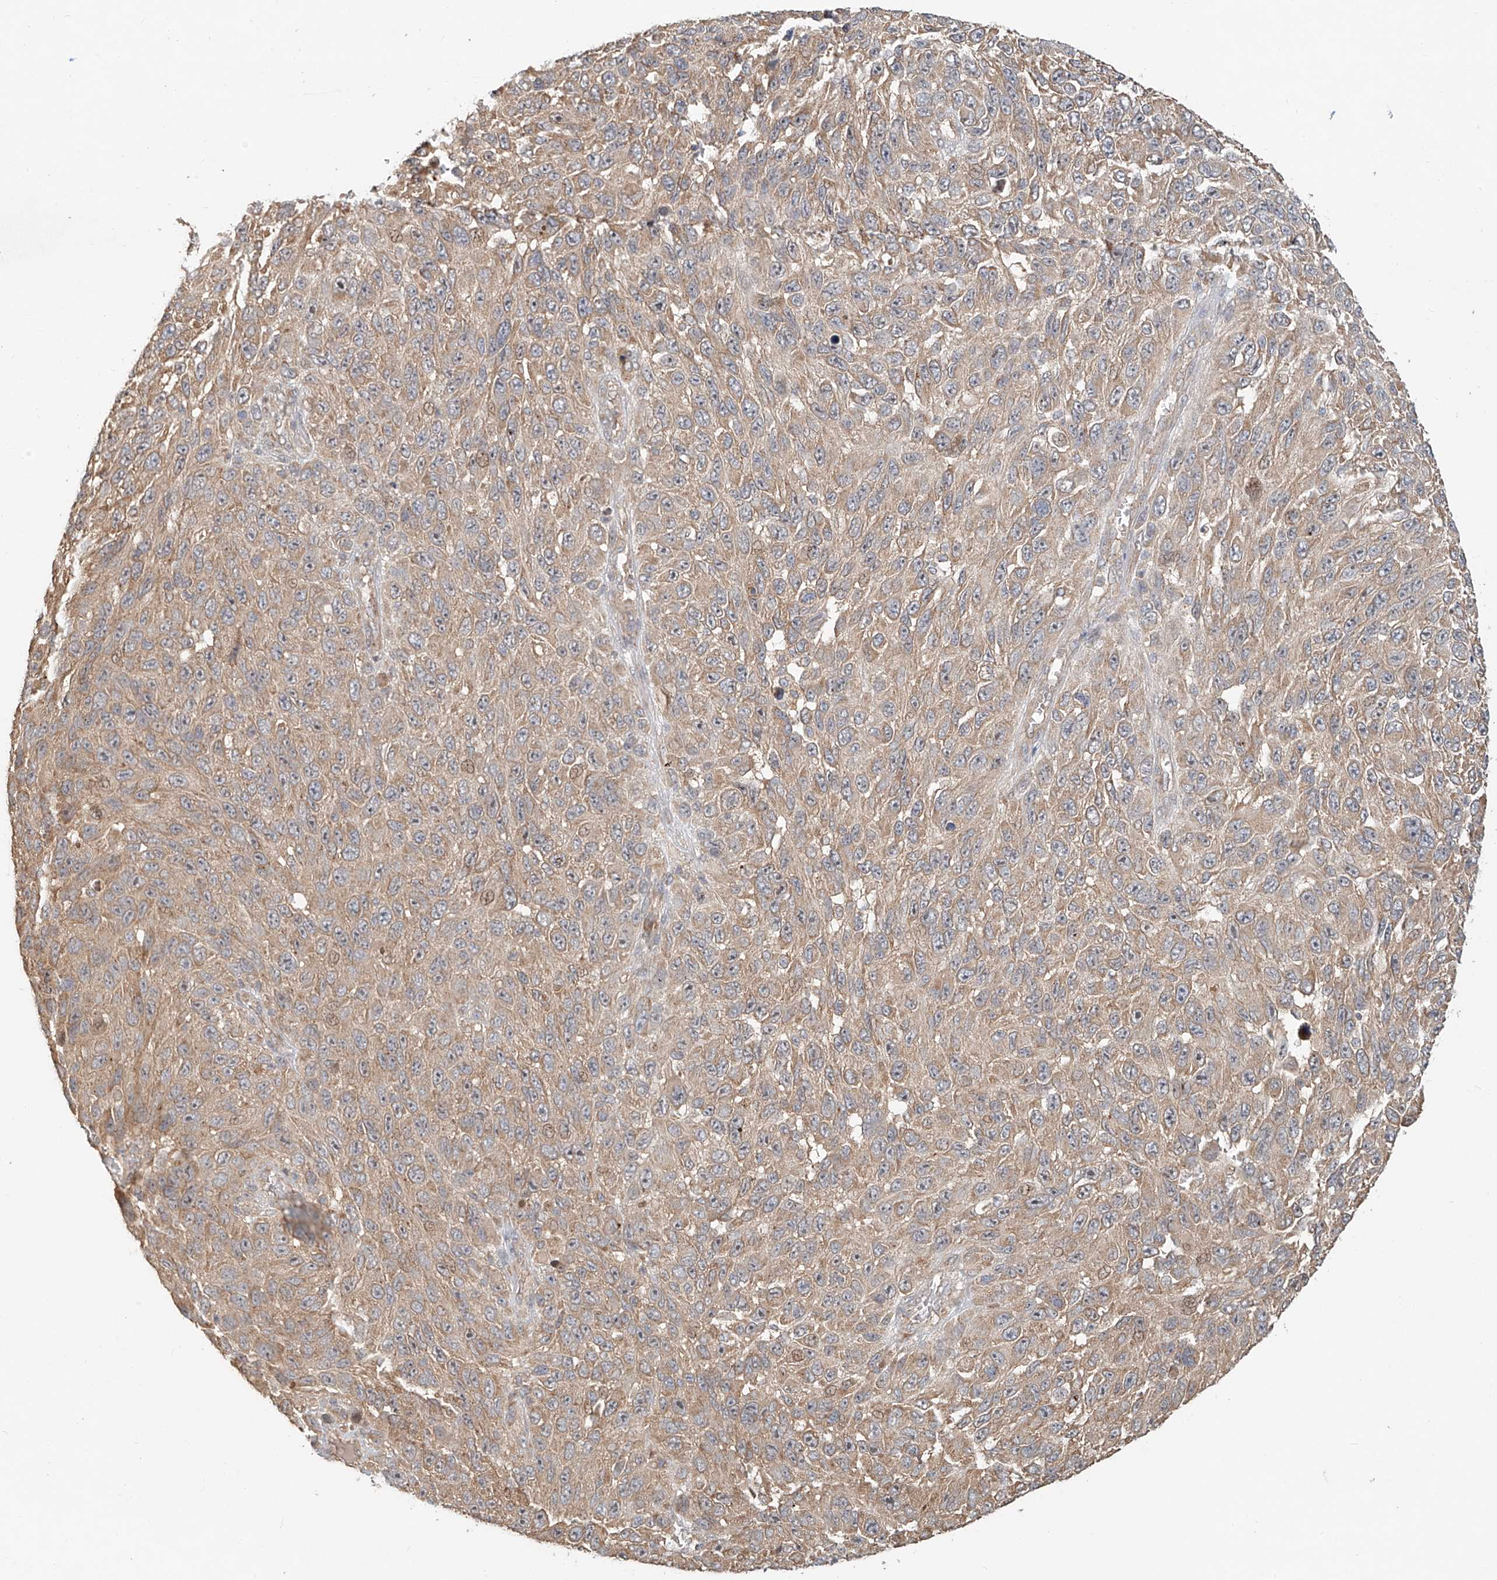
{"staining": {"intensity": "weak", "quantity": ">75%", "location": "cytoplasmic/membranous"}, "tissue": "melanoma", "cell_type": "Tumor cells", "image_type": "cancer", "snomed": [{"axis": "morphology", "description": "Malignant melanoma, NOS"}, {"axis": "topography", "description": "Skin"}], "caption": "Immunohistochemistry of malignant melanoma shows low levels of weak cytoplasmic/membranous staining in about >75% of tumor cells.", "gene": "TMEM61", "patient": {"sex": "female", "age": 96}}